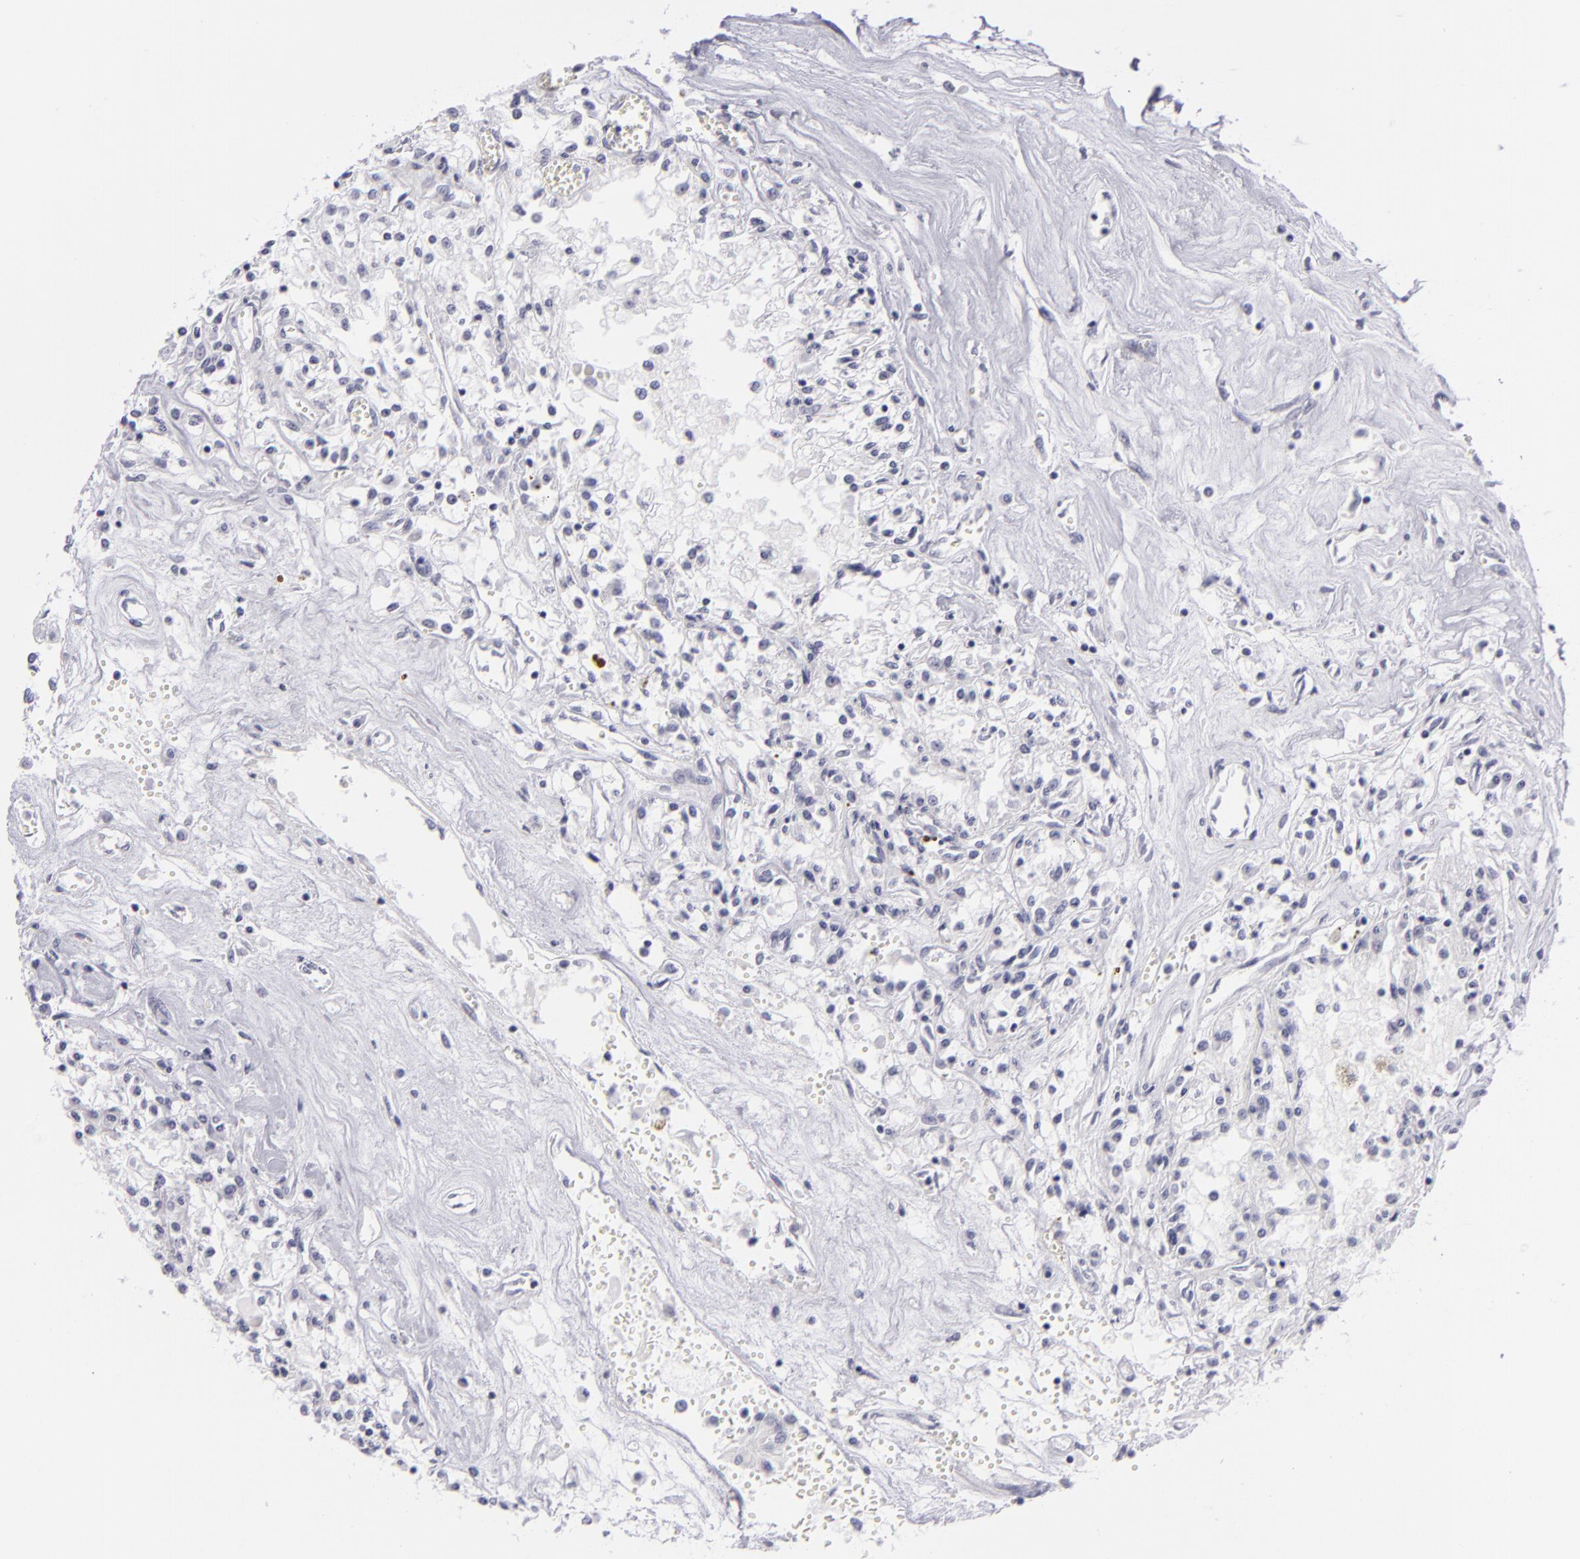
{"staining": {"intensity": "negative", "quantity": "none", "location": "none"}, "tissue": "renal cancer", "cell_type": "Tumor cells", "image_type": "cancer", "snomed": [{"axis": "morphology", "description": "Adenocarcinoma, NOS"}, {"axis": "topography", "description": "Kidney"}], "caption": "An immunohistochemistry micrograph of adenocarcinoma (renal) is shown. There is no staining in tumor cells of adenocarcinoma (renal). (DAB immunohistochemistry (IHC) with hematoxylin counter stain).", "gene": "VIL1", "patient": {"sex": "male", "age": 78}}